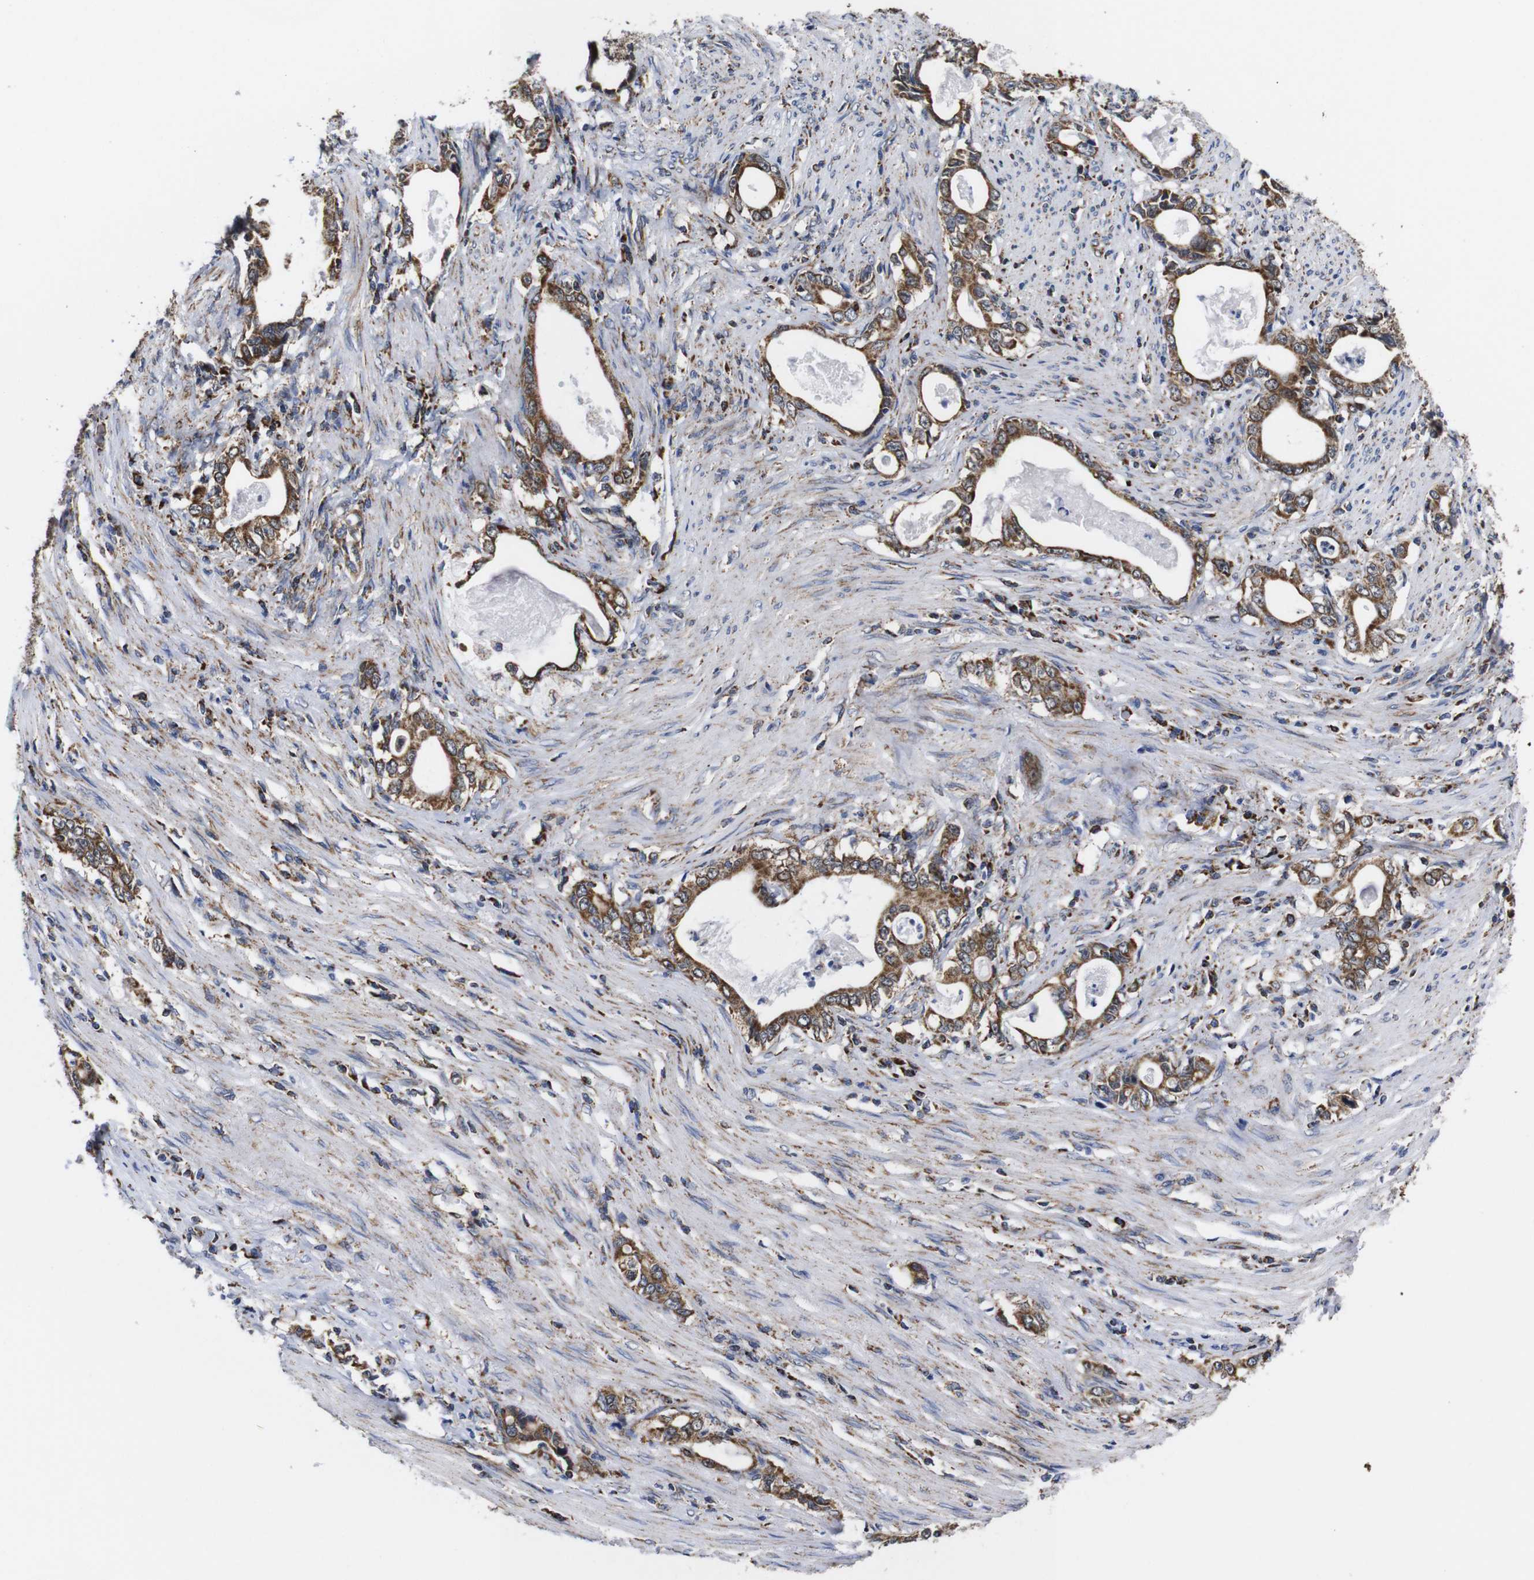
{"staining": {"intensity": "strong", "quantity": ">75%", "location": "cytoplasmic/membranous"}, "tissue": "stomach cancer", "cell_type": "Tumor cells", "image_type": "cancer", "snomed": [{"axis": "morphology", "description": "Adenocarcinoma, NOS"}, {"axis": "topography", "description": "Stomach, lower"}], "caption": "Protein staining displays strong cytoplasmic/membranous expression in approximately >75% of tumor cells in adenocarcinoma (stomach).", "gene": "C17orf80", "patient": {"sex": "female", "age": 72}}